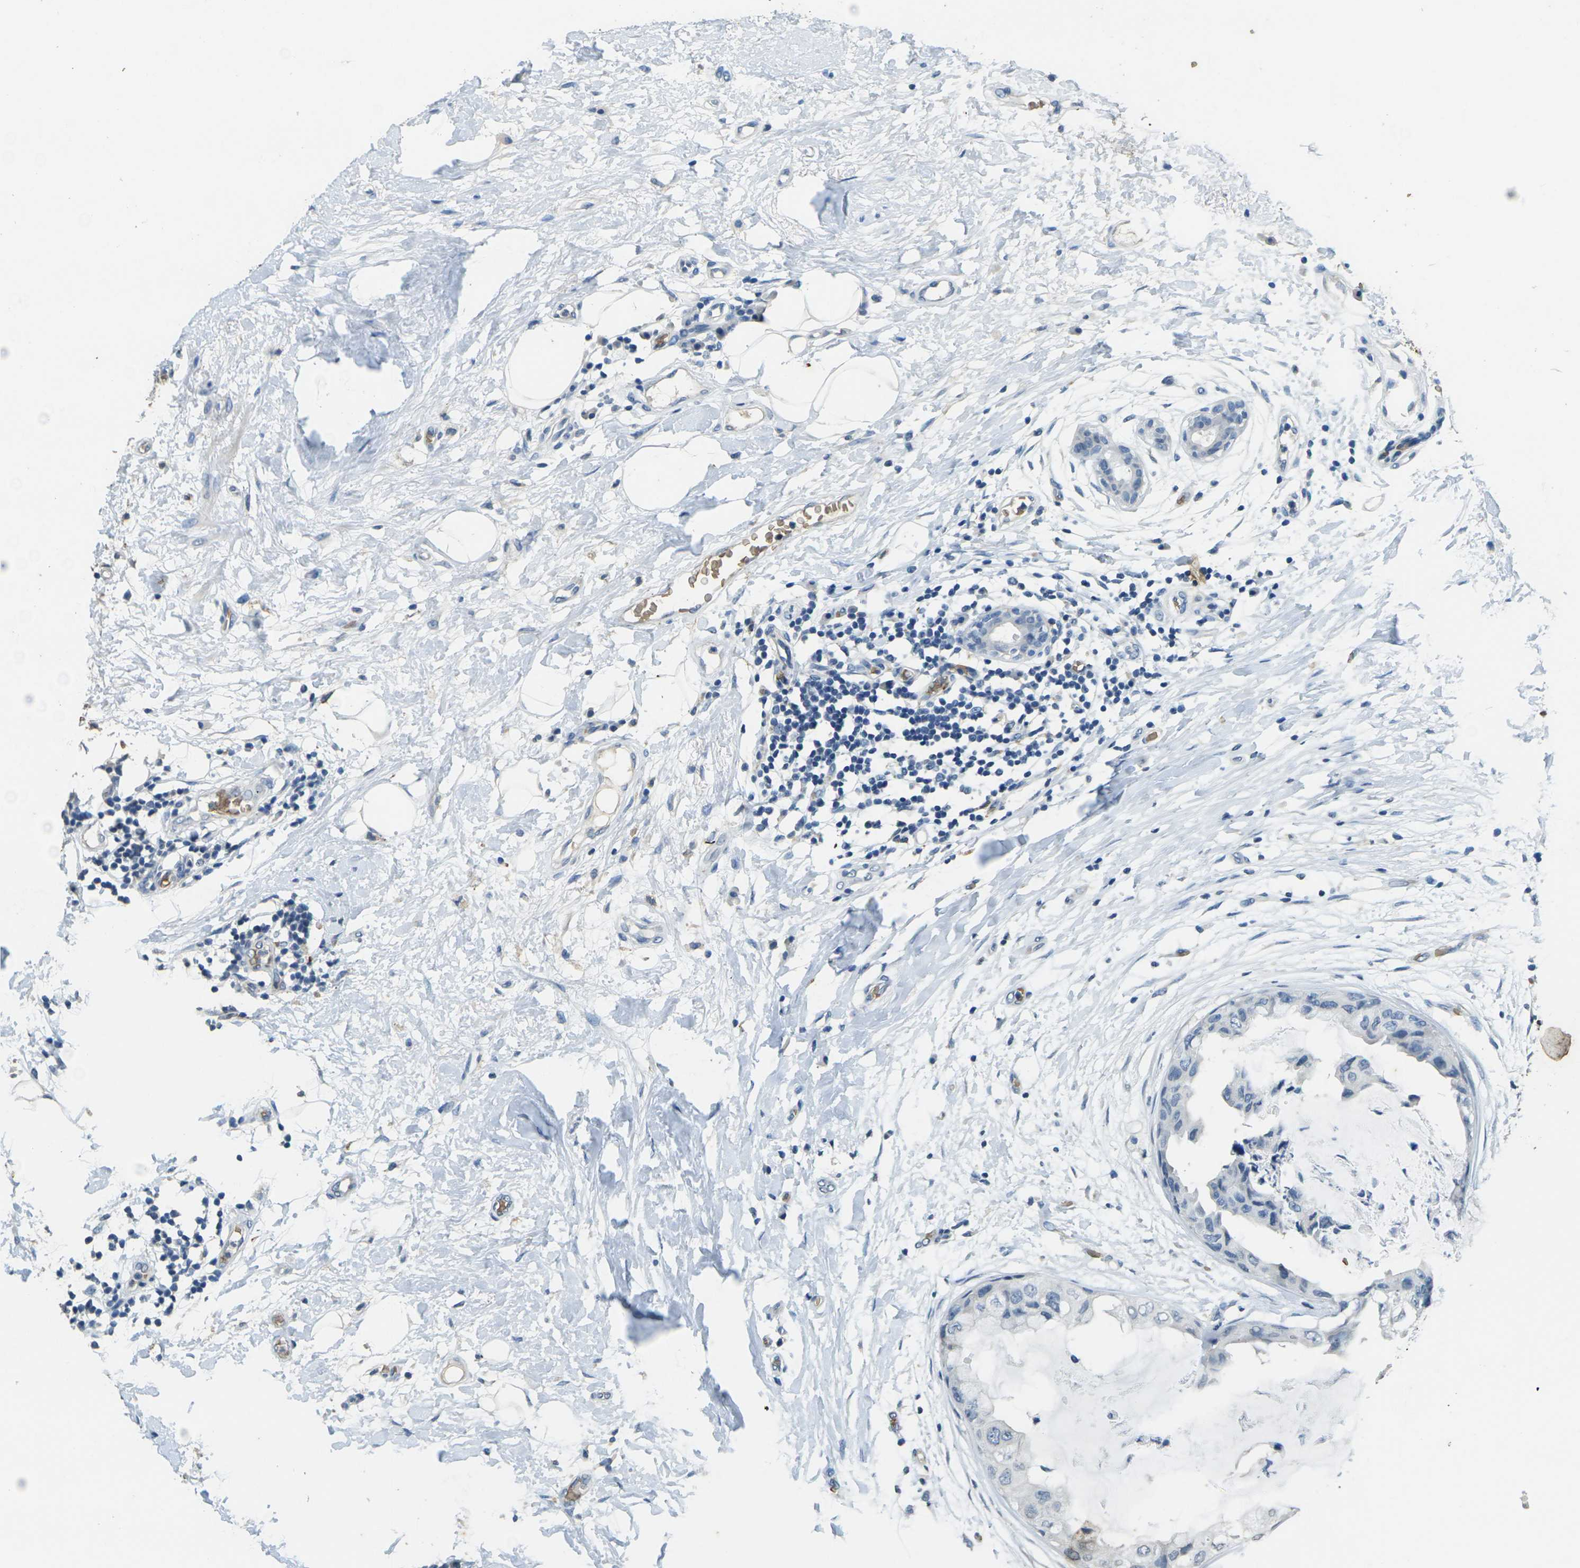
{"staining": {"intensity": "weak", "quantity": "<25%", "location": "cytoplasmic/membranous"}, "tissue": "breast cancer", "cell_type": "Tumor cells", "image_type": "cancer", "snomed": [{"axis": "morphology", "description": "Duct carcinoma"}, {"axis": "topography", "description": "Breast"}], "caption": "DAB immunohistochemical staining of human breast cancer displays no significant positivity in tumor cells.", "gene": "HBB", "patient": {"sex": "female", "age": 40}}